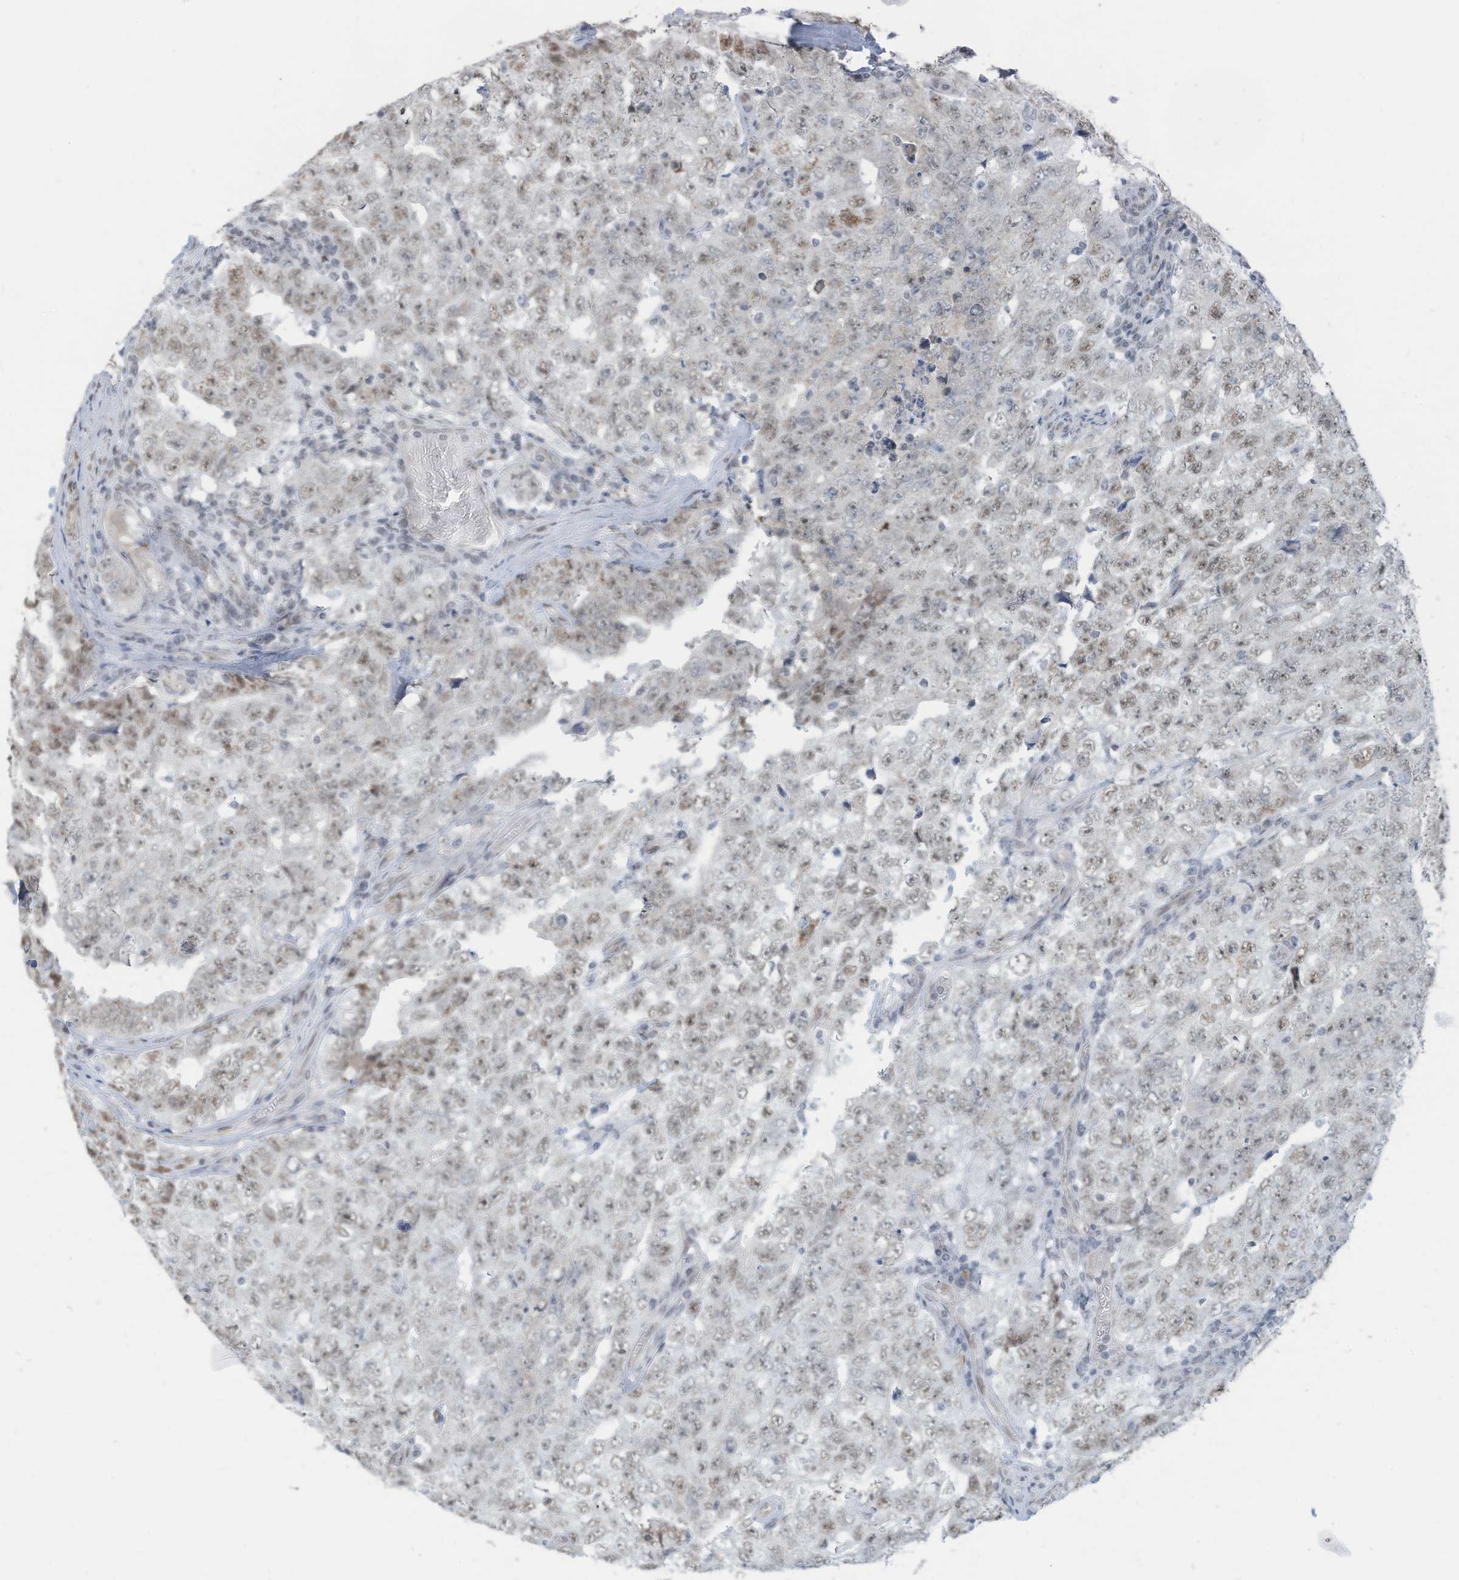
{"staining": {"intensity": "moderate", "quantity": ">75%", "location": "nuclear"}, "tissue": "testis cancer", "cell_type": "Tumor cells", "image_type": "cancer", "snomed": [{"axis": "morphology", "description": "Carcinoma, Embryonal, NOS"}, {"axis": "topography", "description": "Testis"}], "caption": "Embryonal carcinoma (testis) stained with DAB IHC exhibits medium levels of moderate nuclear positivity in approximately >75% of tumor cells.", "gene": "SARNP", "patient": {"sex": "male", "age": 26}}